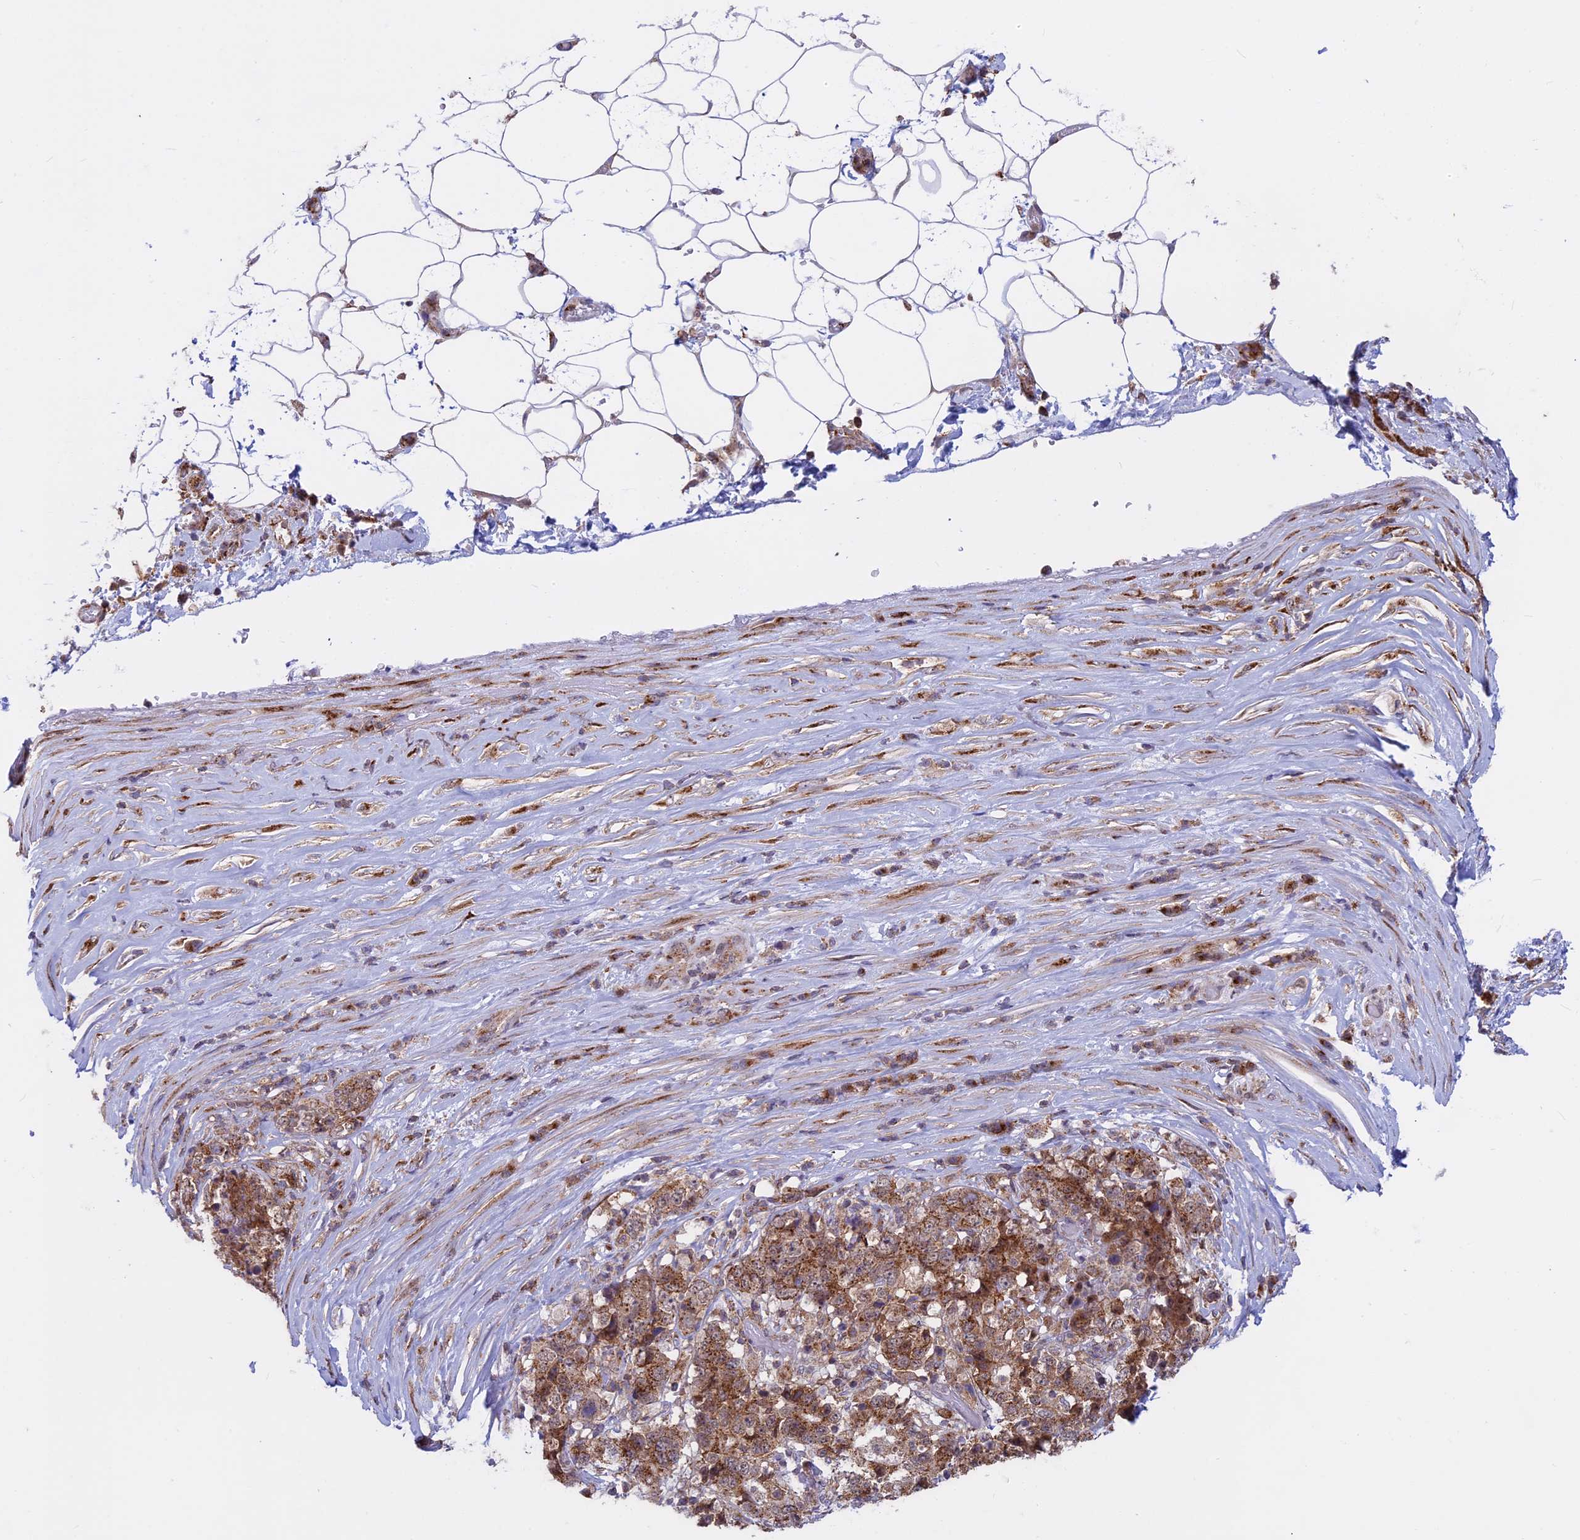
{"staining": {"intensity": "moderate", "quantity": ">75%", "location": "cytoplasmic/membranous"}, "tissue": "stomach cancer", "cell_type": "Tumor cells", "image_type": "cancer", "snomed": [{"axis": "morphology", "description": "Adenocarcinoma, NOS"}, {"axis": "topography", "description": "Stomach"}], "caption": "Brown immunohistochemical staining in human stomach cancer (adenocarcinoma) exhibits moderate cytoplasmic/membranous positivity in about >75% of tumor cells.", "gene": "CLINT1", "patient": {"sex": "male", "age": 59}}